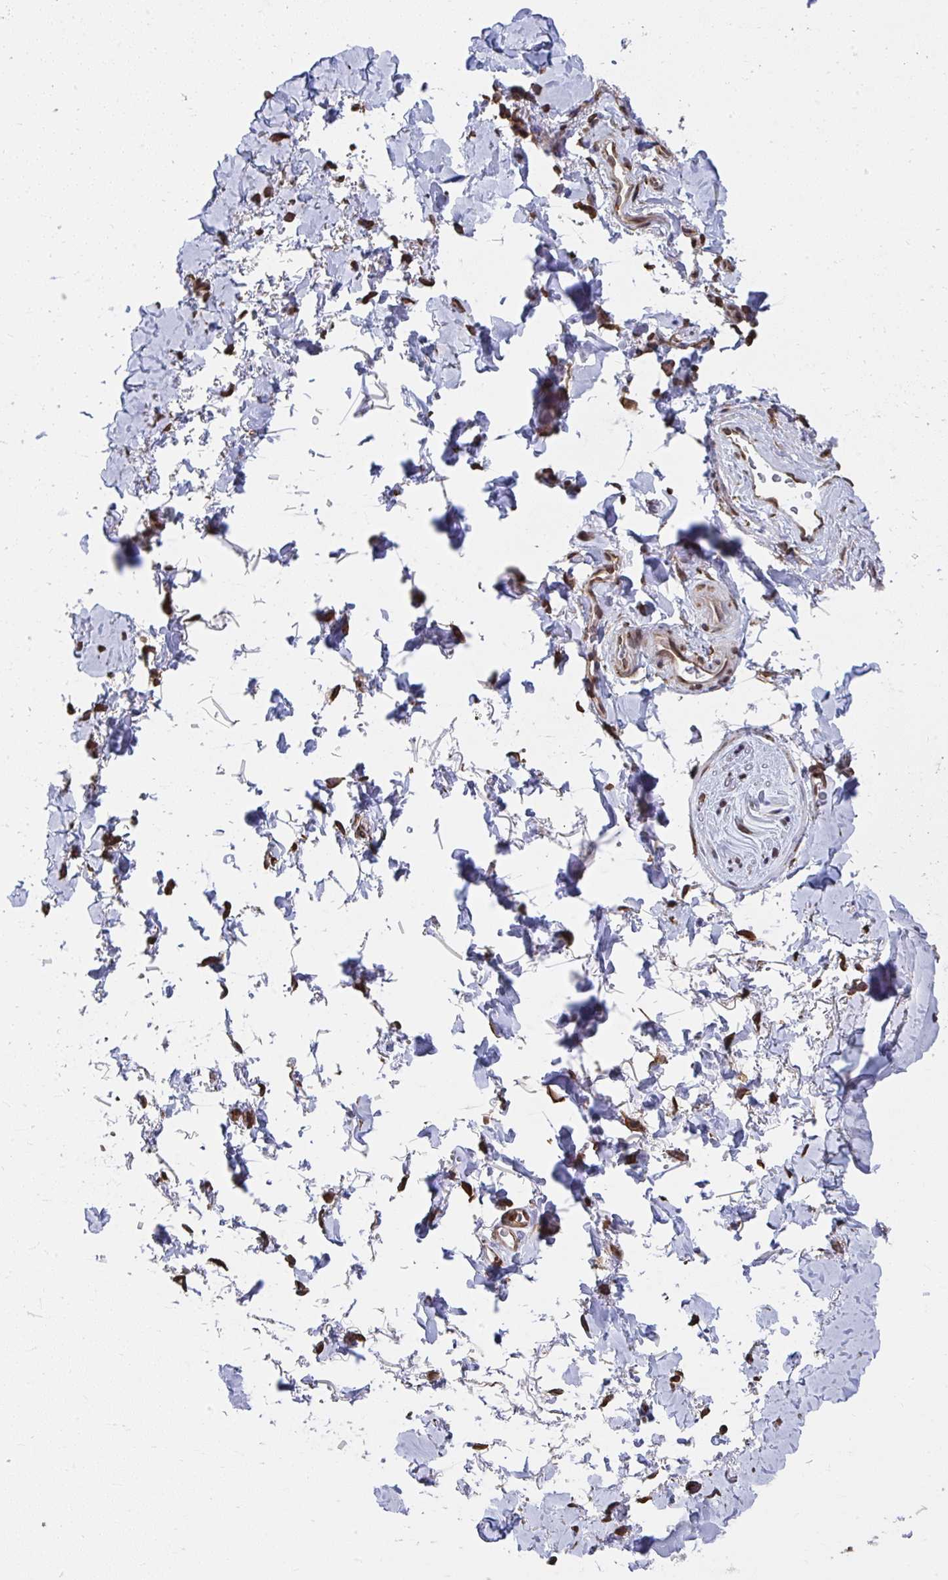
{"staining": {"intensity": "weak", "quantity": "<25%", "location": "cytoplasmic/membranous,nuclear"}, "tissue": "adipose tissue", "cell_type": "Adipocytes", "image_type": "normal", "snomed": [{"axis": "morphology", "description": "Normal tissue, NOS"}, {"axis": "topography", "description": "Vulva"}, {"axis": "topography", "description": "Peripheral nerve tissue"}], "caption": "Immunohistochemical staining of normal adipose tissue demonstrates no significant positivity in adipocytes.", "gene": "SYNCRIP", "patient": {"sex": "female", "age": 66}}